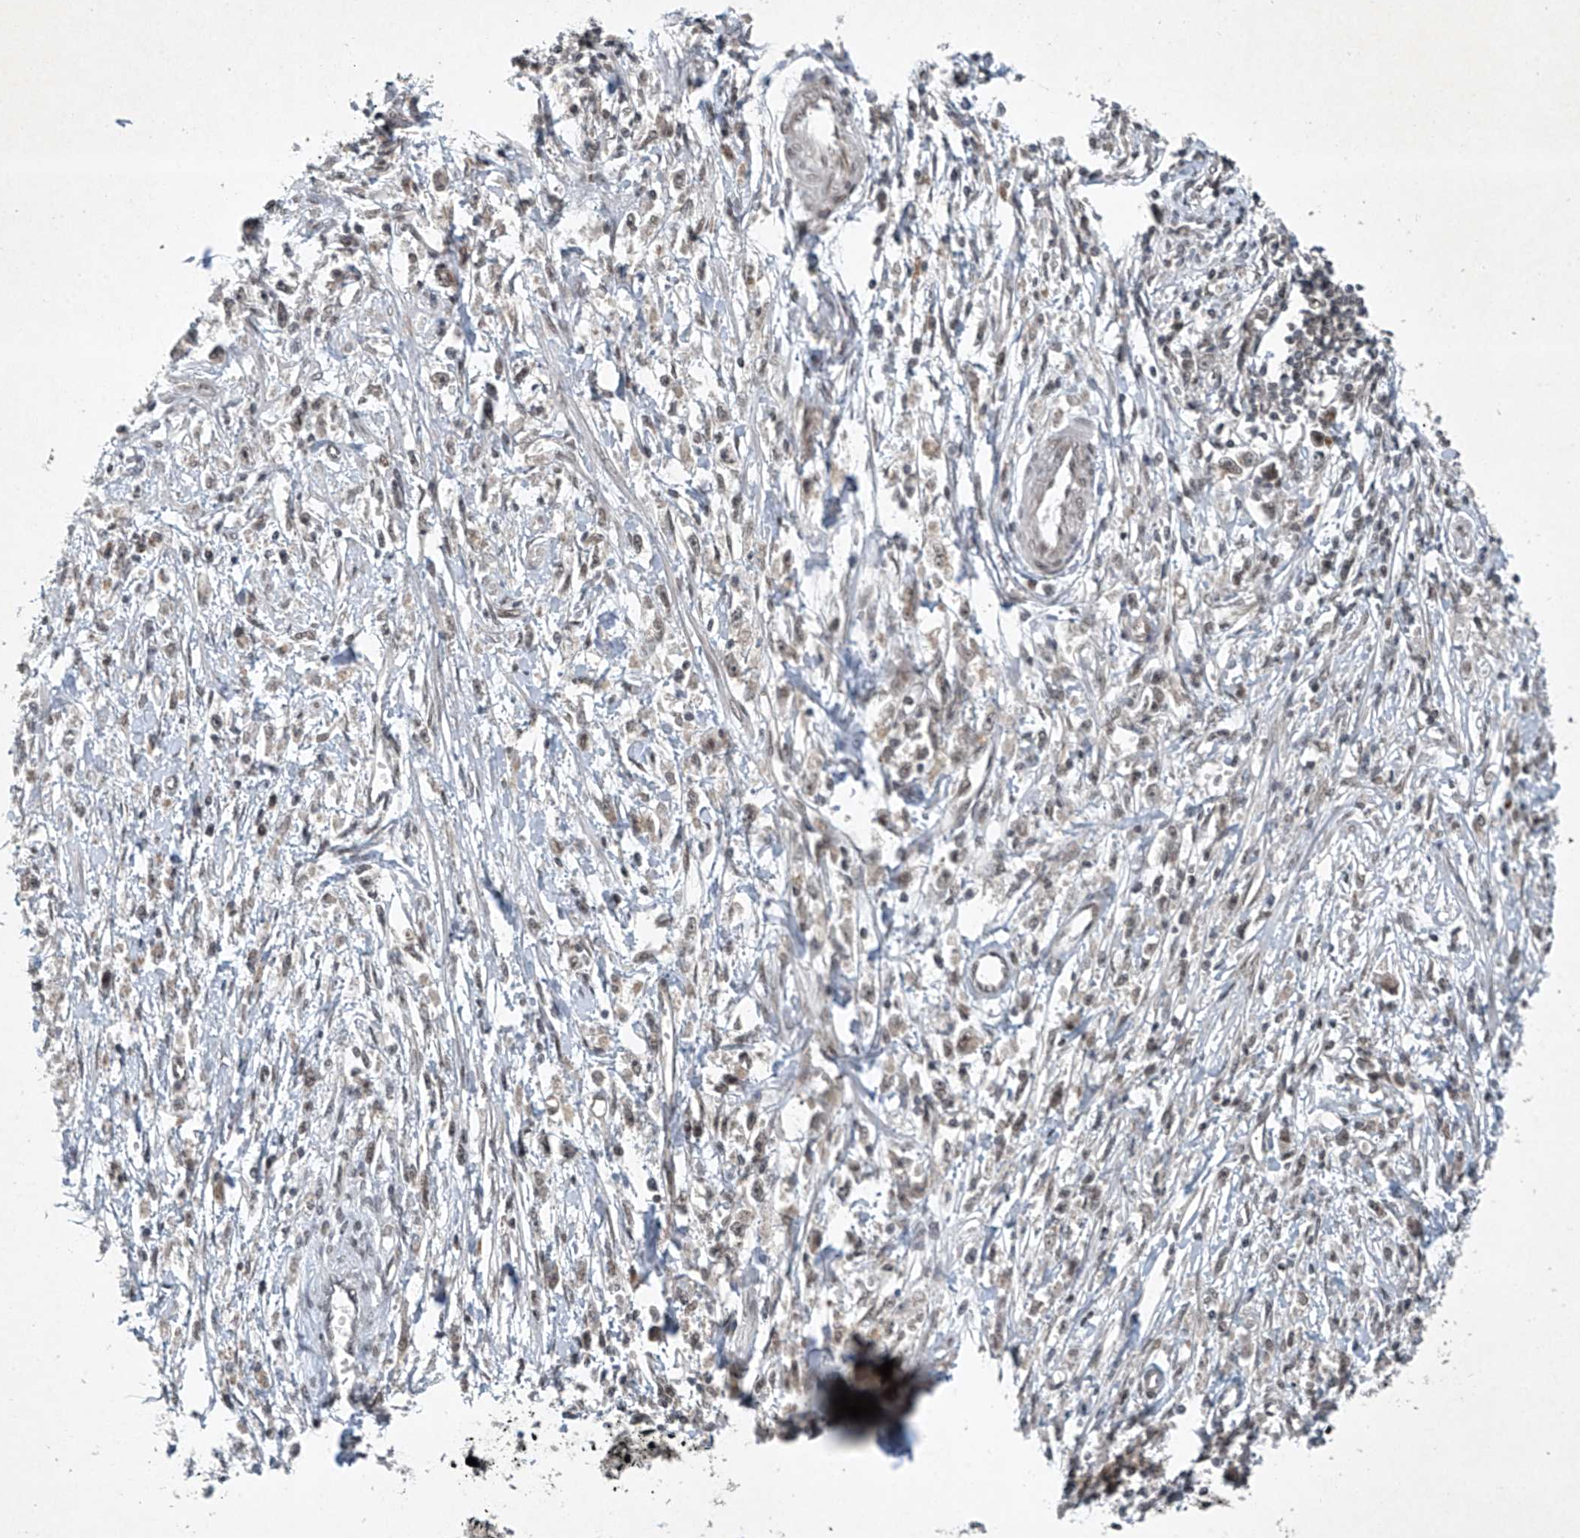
{"staining": {"intensity": "weak", "quantity": "25%-75%", "location": "nuclear"}, "tissue": "stomach cancer", "cell_type": "Tumor cells", "image_type": "cancer", "snomed": [{"axis": "morphology", "description": "Adenocarcinoma, NOS"}, {"axis": "topography", "description": "Stomach"}], "caption": "Human stomach adenocarcinoma stained for a protein (brown) reveals weak nuclear positive staining in about 25%-75% of tumor cells.", "gene": "TAF8", "patient": {"sex": "female", "age": 59}}